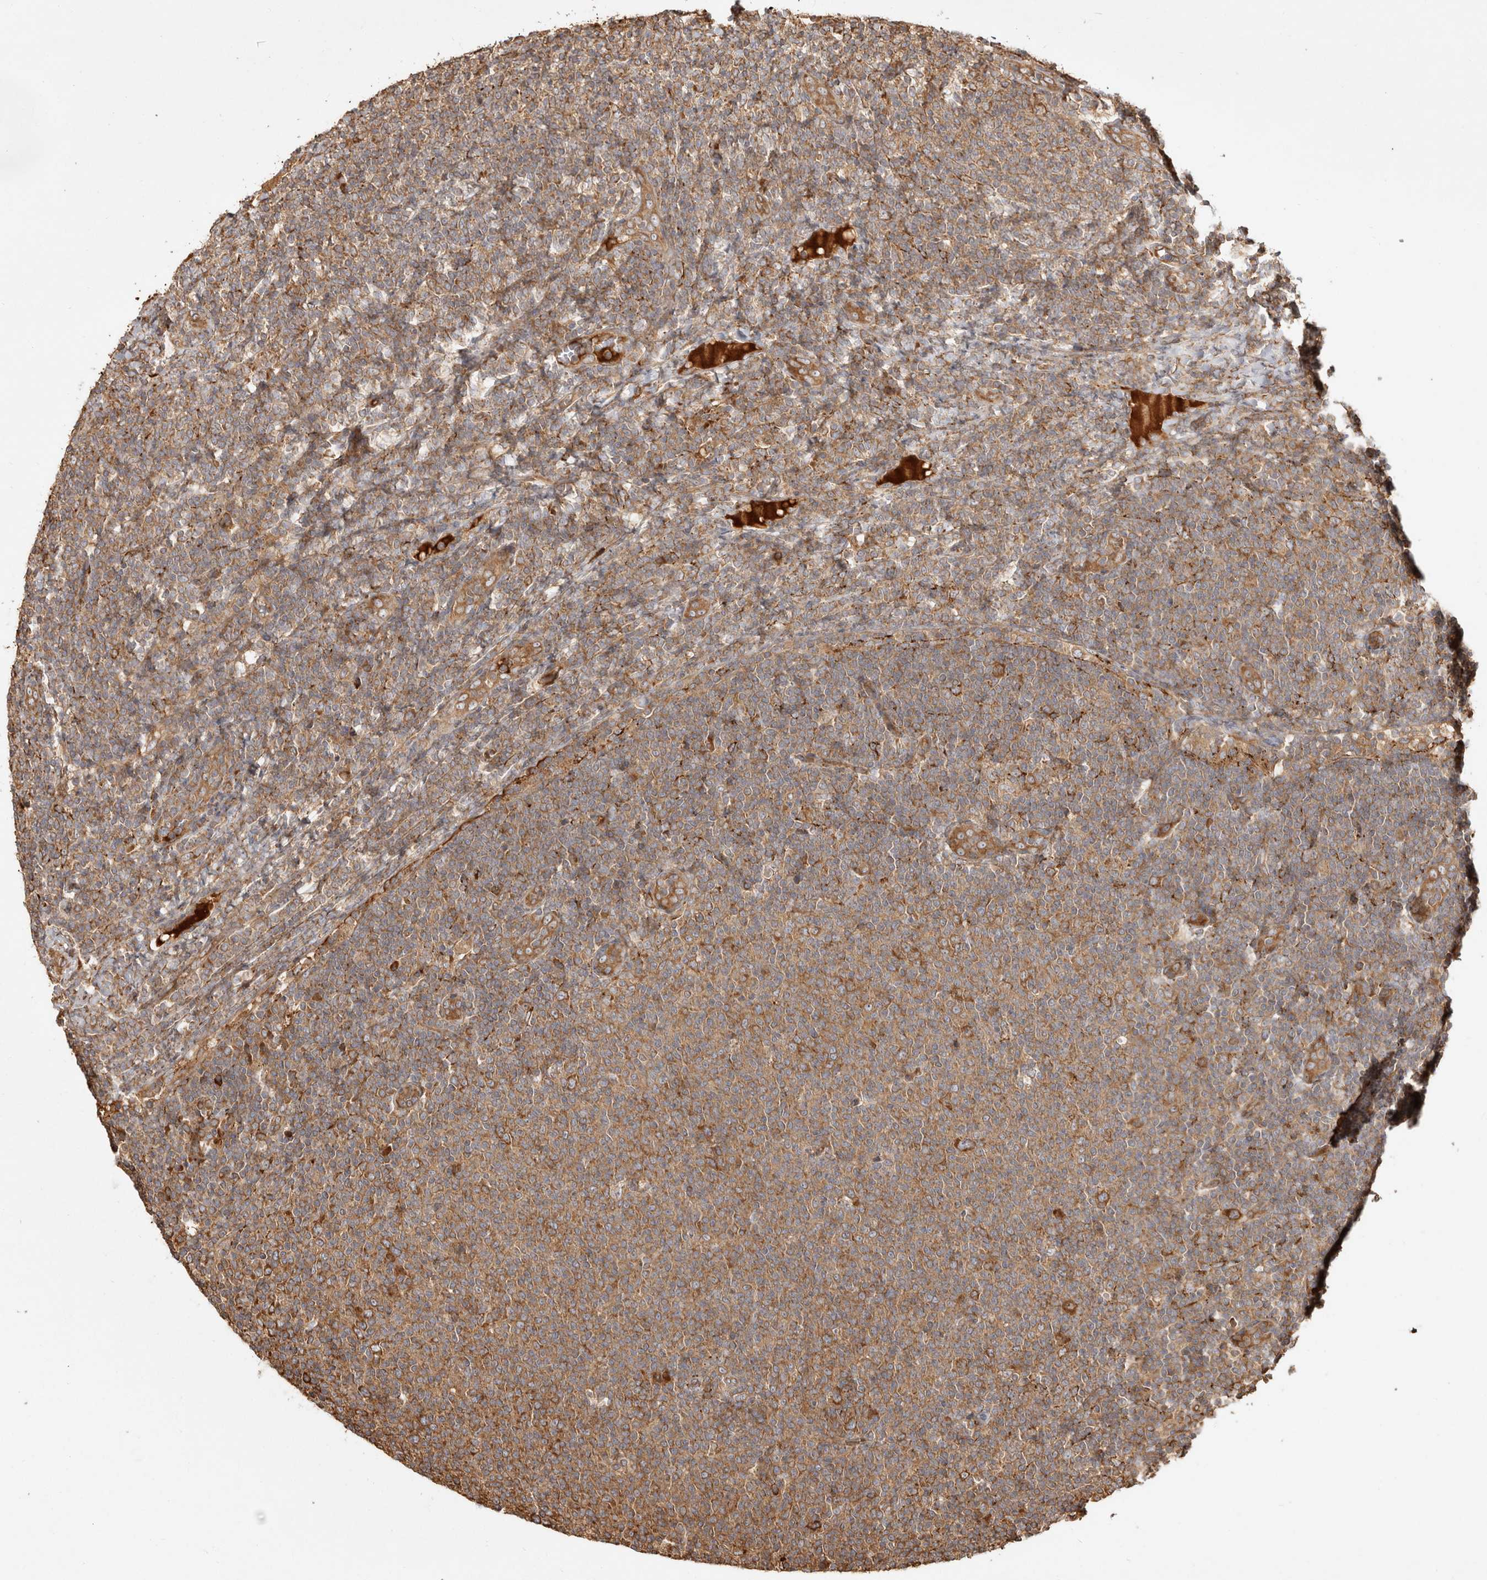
{"staining": {"intensity": "moderate", "quantity": ">75%", "location": "cytoplasmic/membranous"}, "tissue": "lymphoma", "cell_type": "Tumor cells", "image_type": "cancer", "snomed": [{"axis": "morphology", "description": "Malignant lymphoma, non-Hodgkin's type, Low grade"}, {"axis": "topography", "description": "Lymph node"}], "caption": "DAB immunohistochemical staining of lymphoma displays moderate cytoplasmic/membranous protein staining in approximately >75% of tumor cells. (DAB (3,3'-diaminobenzidine) = brown stain, brightfield microscopy at high magnification).", "gene": "CAMSAP2", "patient": {"sex": "male", "age": 66}}